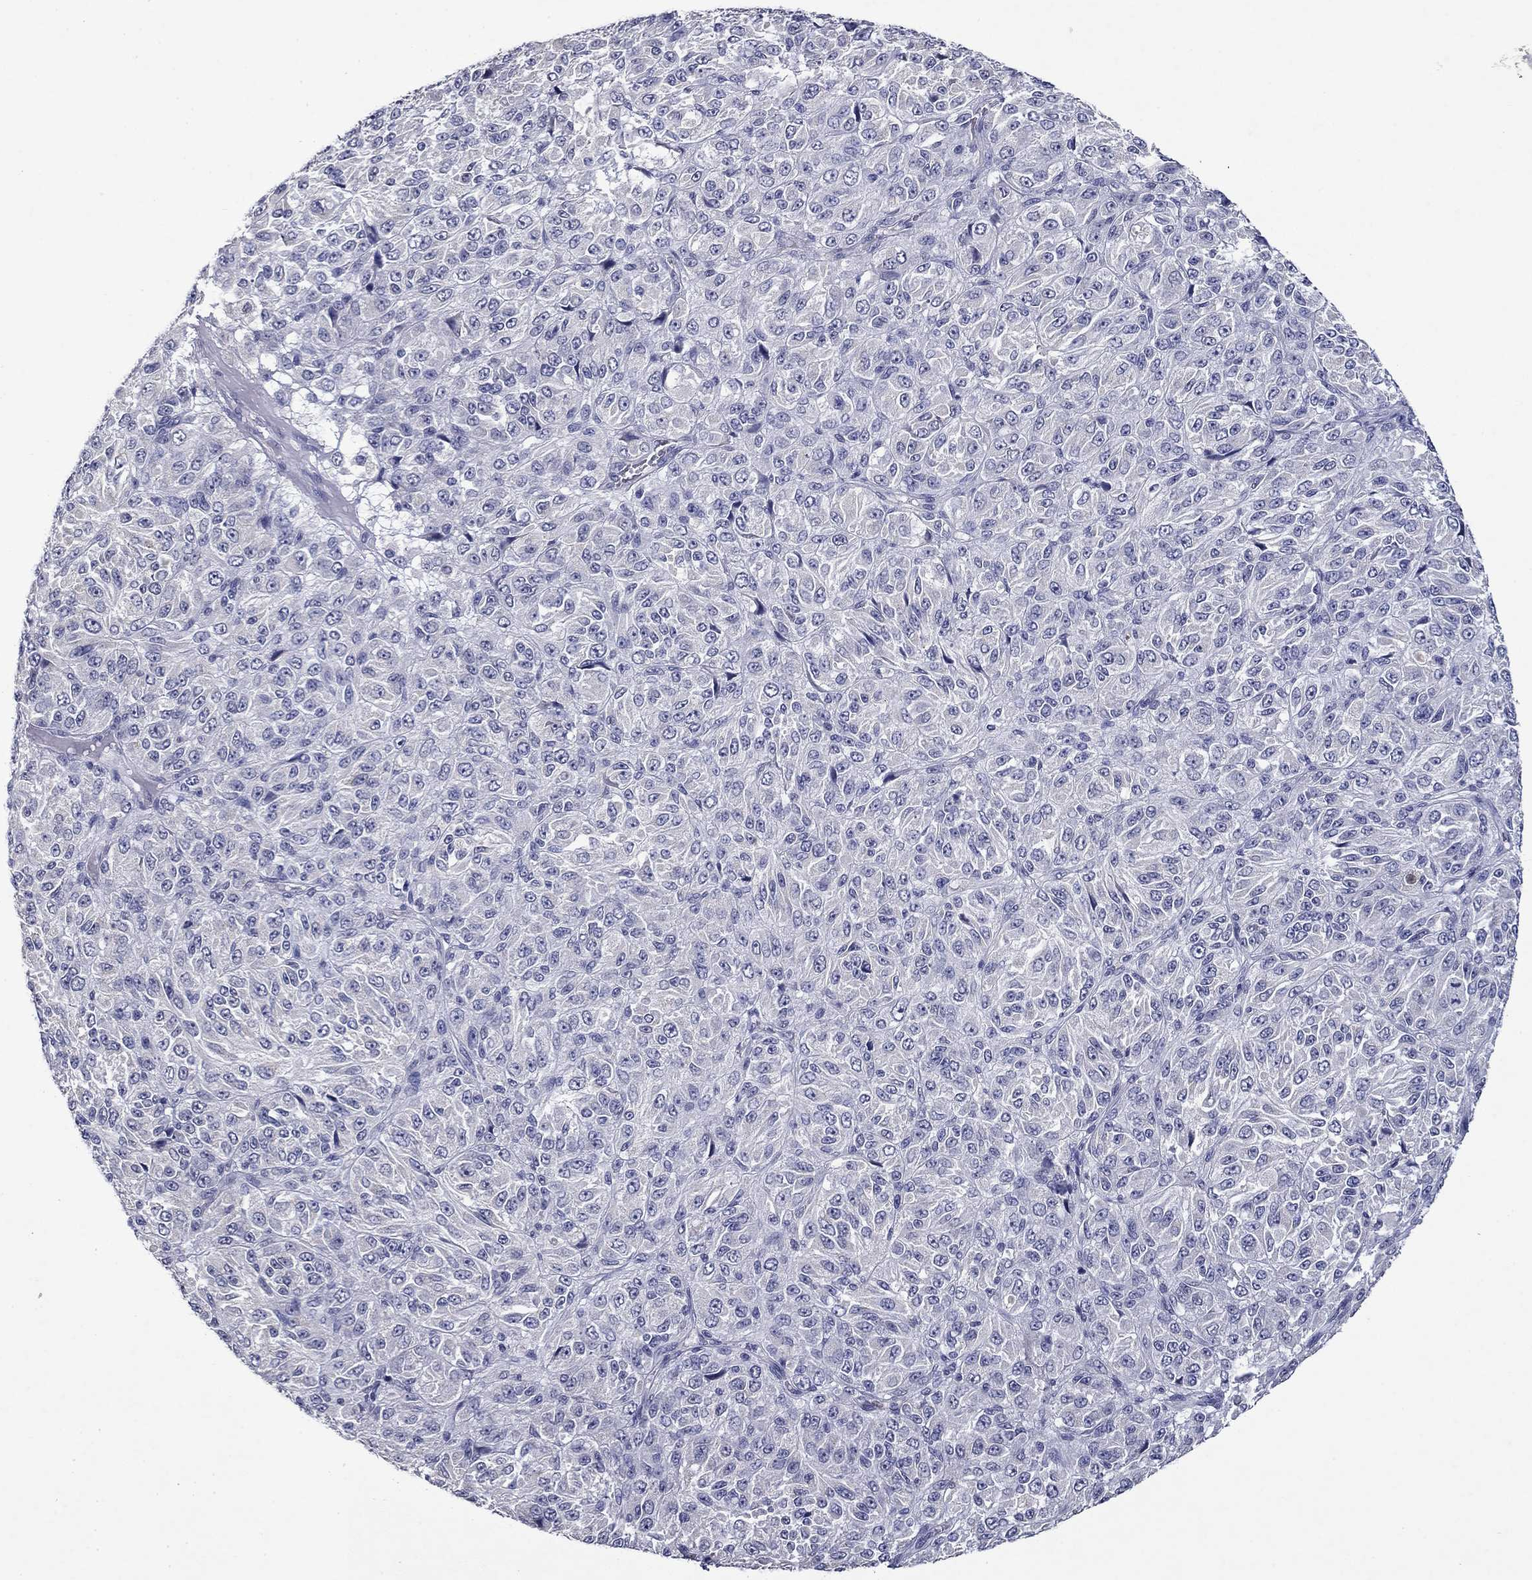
{"staining": {"intensity": "negative", "quantity": "none", "location": "none"}, "tissue": "melanoma", "cell_type": "Tumor cells", "image_type": "cancer", "snomed": [{"axis": "morphology", "description": "Malignant melanoma, Metastatic site"}, {"axis": "topography", "description": "Brain"}], "caption": "An immunohistochemistry (IHC) histopathology image of malignant melanoma (metastatic site) is shown. There is no staining in tumor cells of malignant melanoma (metastatic site). (DAB IHC with hematoxylin counter stain).", "gene": "IRF5", "patient": {"sex": "female", "age": 56}}